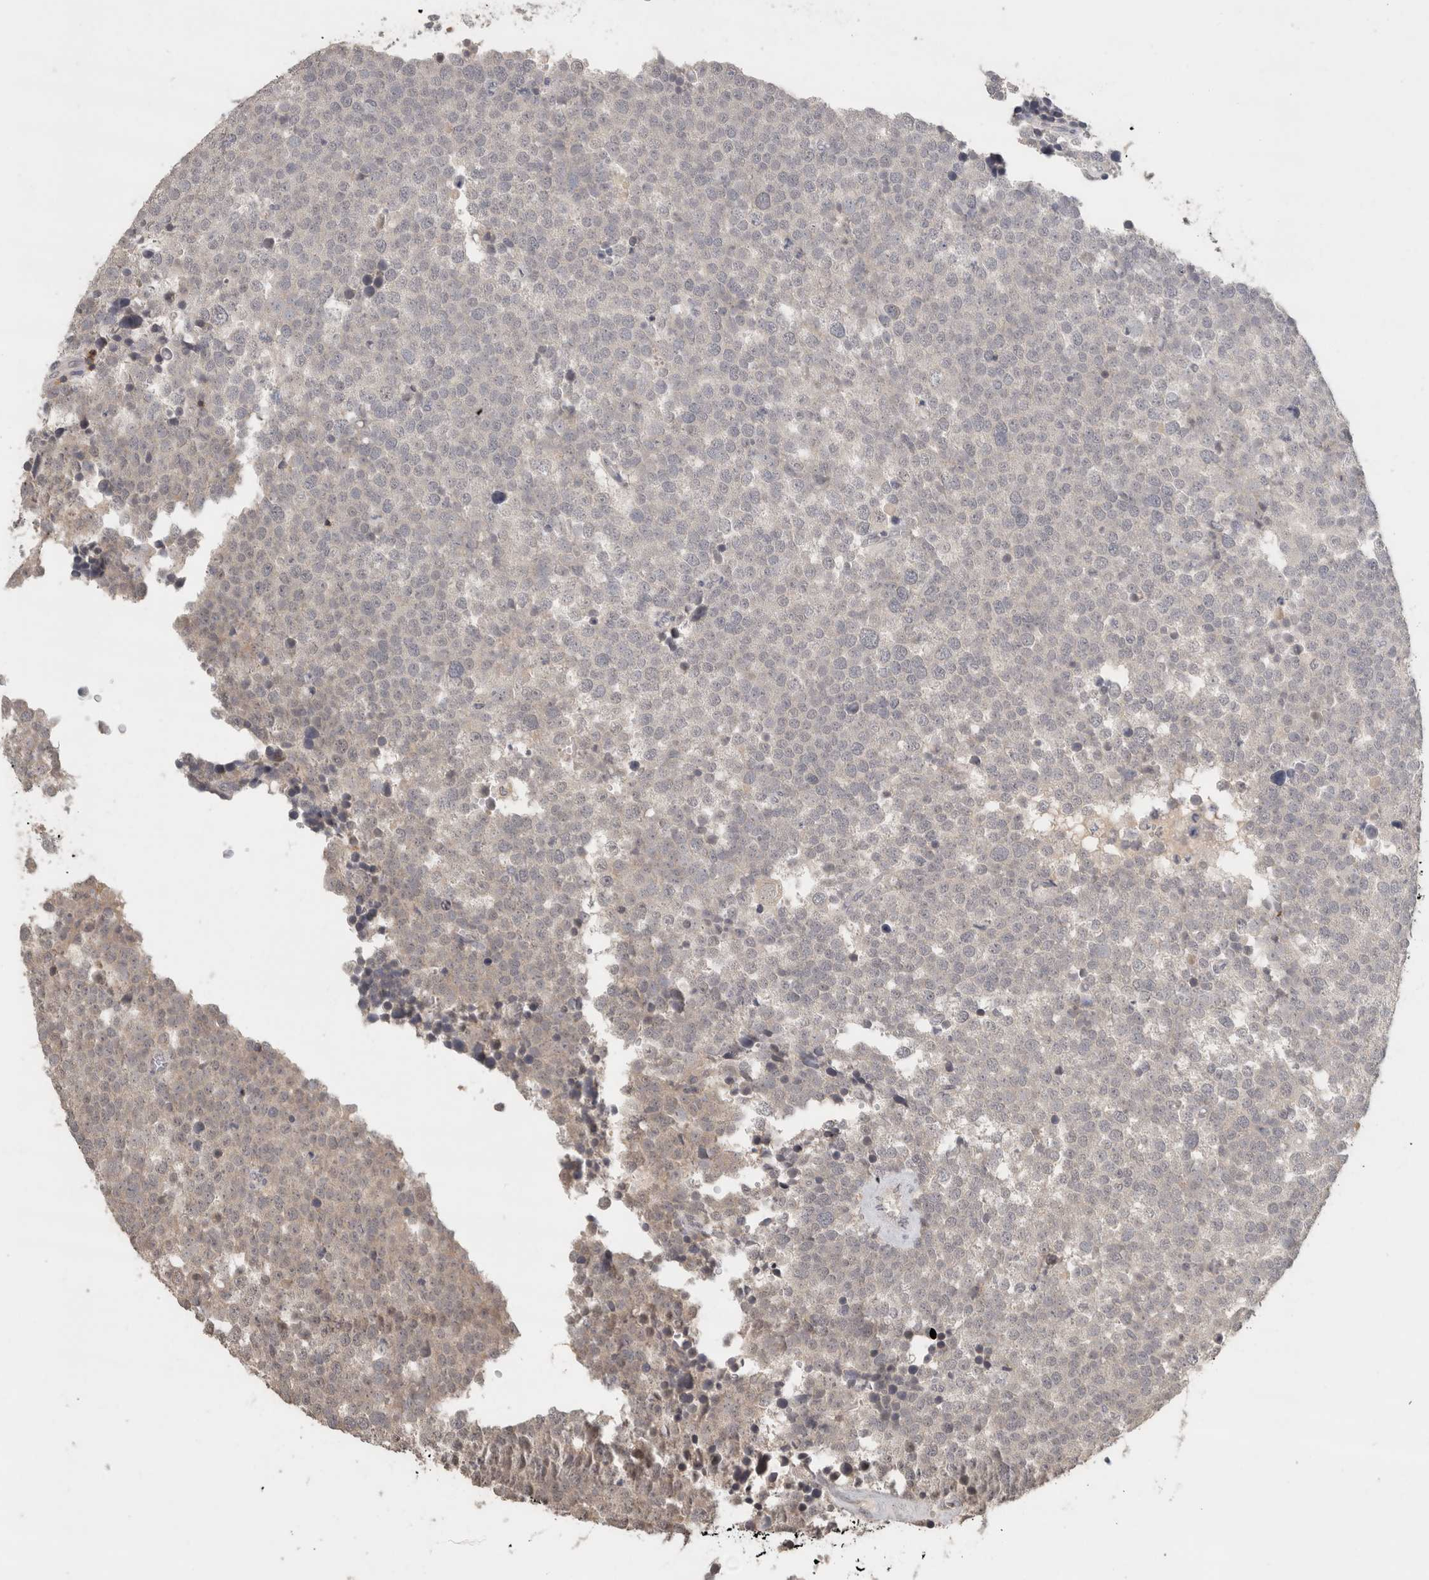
{"staining": {"intensity": "negative", "quantity": "none", "location": "none"}, "tissue": "testis cancer", "cell_type": "Tumor cells", "image_type": "cancer", "snomed": [{"axis": "morphology", "description": "Seminoma, NOS"}, {"axis": "topography", "description": "Testis"}], "caption": "The histopathology image reveals no significant staining in tumor cells of testis cancer.", "gene": "TRAT1", "patient": {"sex": "male", "age": 71}}